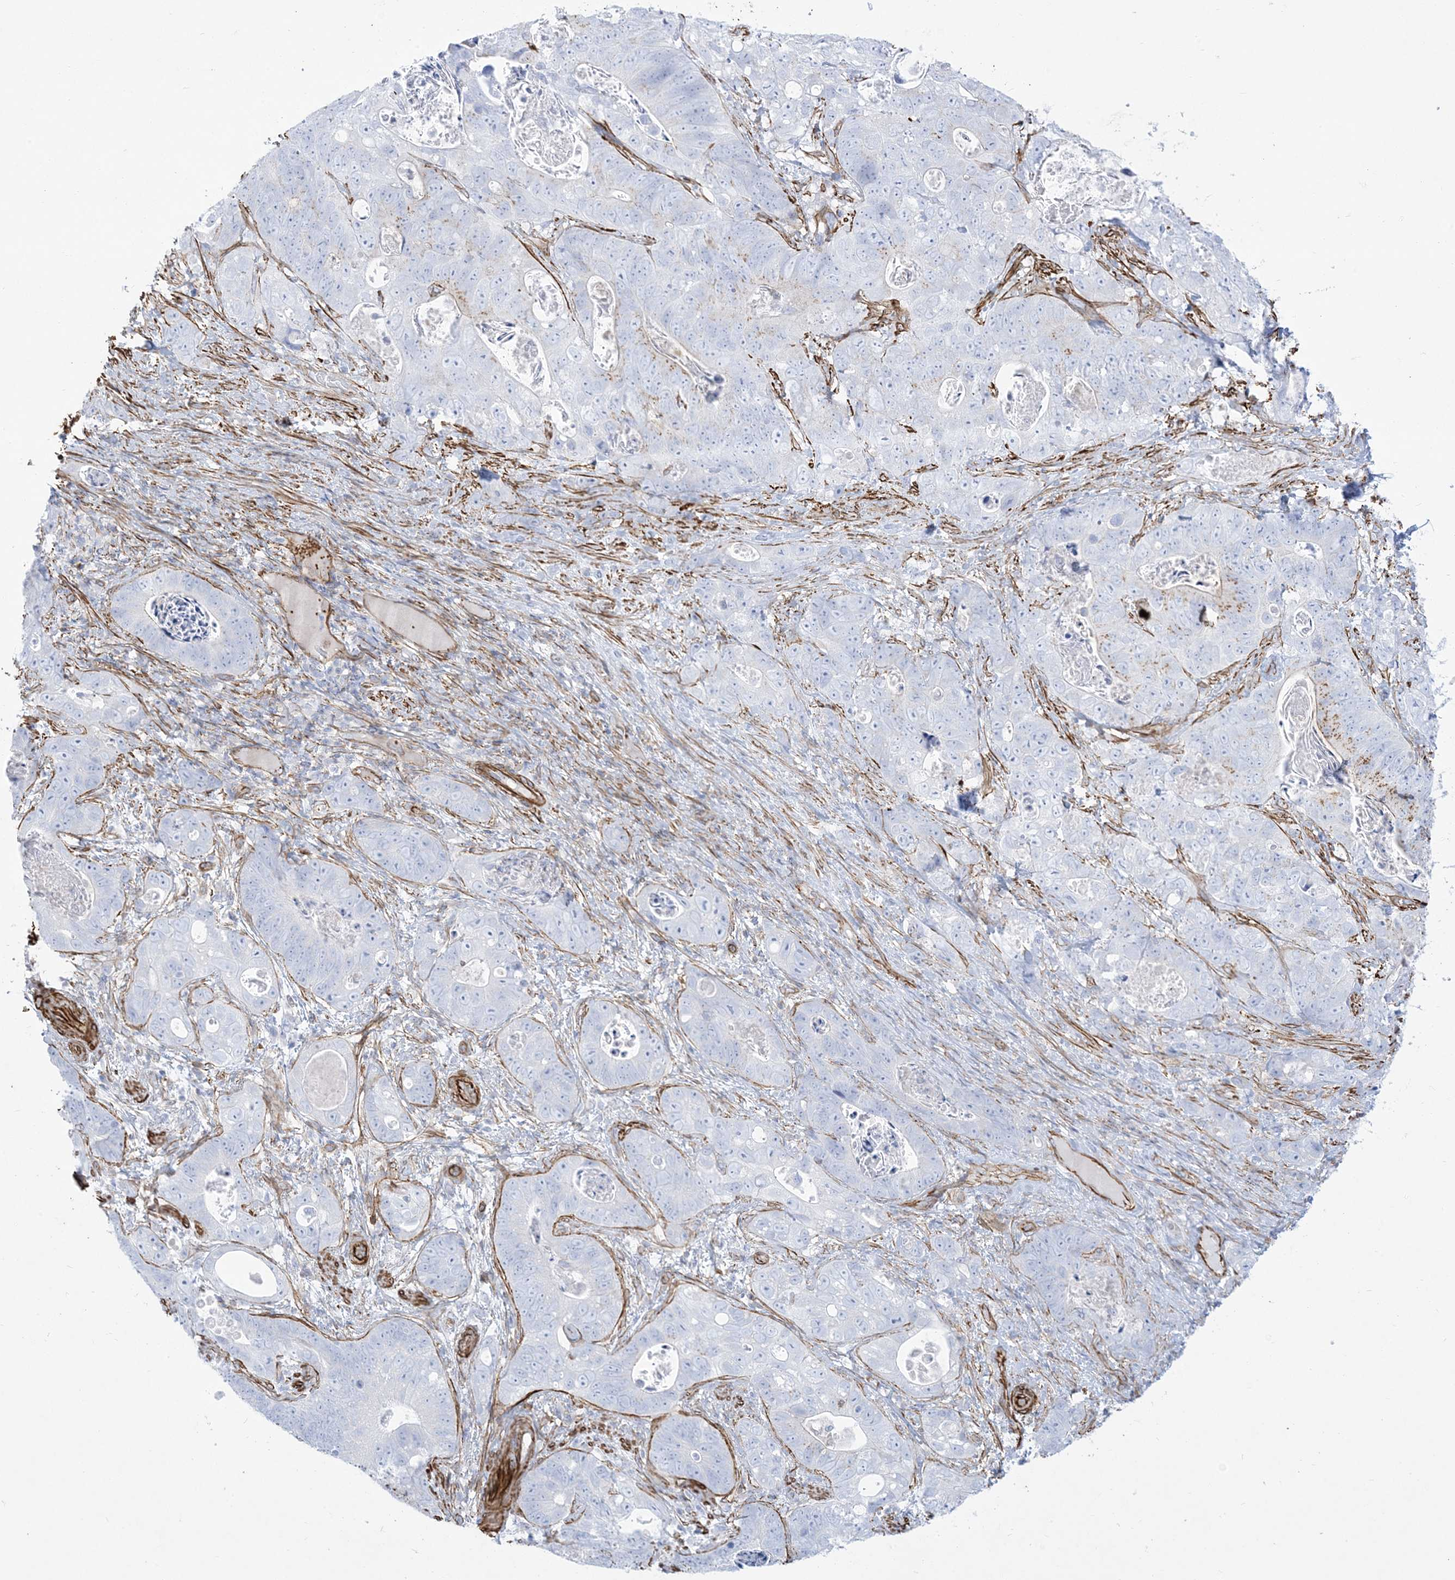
{"staining": {"intensity": "negative", "quantity": "none", "location": "none"}, "tissue": "stomach cancer", "cell_type": "Tumor cells", "image_type": "cancer", "snomed": [{"axis": "morphology", "description": "Normal tissue, NOS"}, {"axis": "morphology", "description": "Adenocarcinoma, NOS"}, {"axis": "topography", "description": "Stomach"}], "caption": "Immunohistochemical staining of human stomach cancer reveals no significant staining in tumor cells.", "gene": "B3GNT7", "patient": {"sex": "female", "age": 89}}